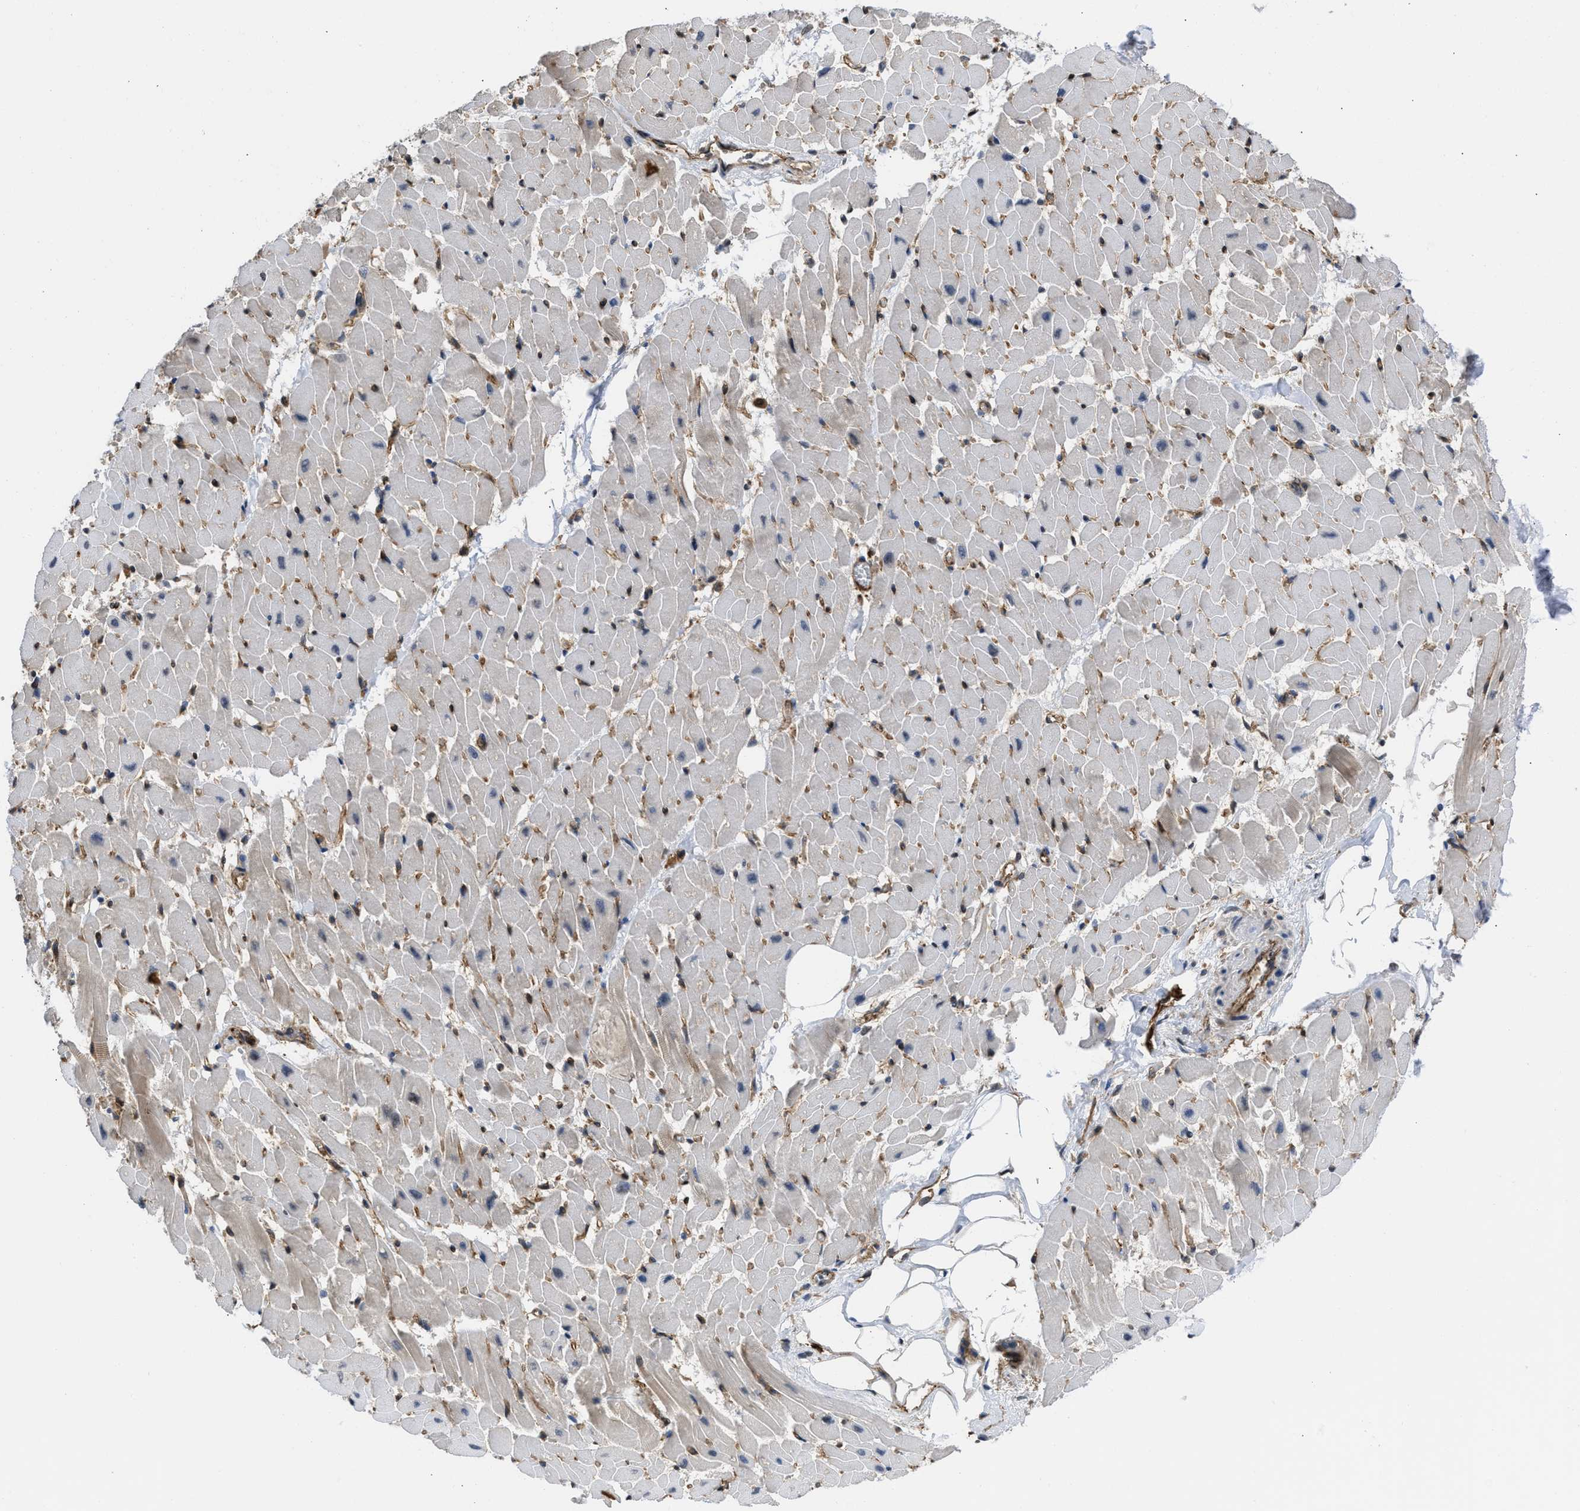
{"staining": {"intensity": "moderate", "quantity": "25%-75%", "location": "cytoplasmic/membranous"}, "tissue": "heart muscle", "cell_type": "Cardiomyocytes", "image_type": "normal", "snomed": [{"axis": "morphology", "description": "Normal tissue, NOS"}, {"axis": "topography", "description": "Heart"}], "caption": "Immunohistochemistry (IHC) histopathology image of benign heart muscle: human heart muscle stained using immunohistochemistry (IHC) demonstrates medium levels of moderate protein expression localized specifically in the cytoplasmic/membranous of cardiomyocytes, appearing as a cytoplasmic/membranous brown color.", "gene": "GPATCH2L", "patient": {"sex": "female", "age": 19}}